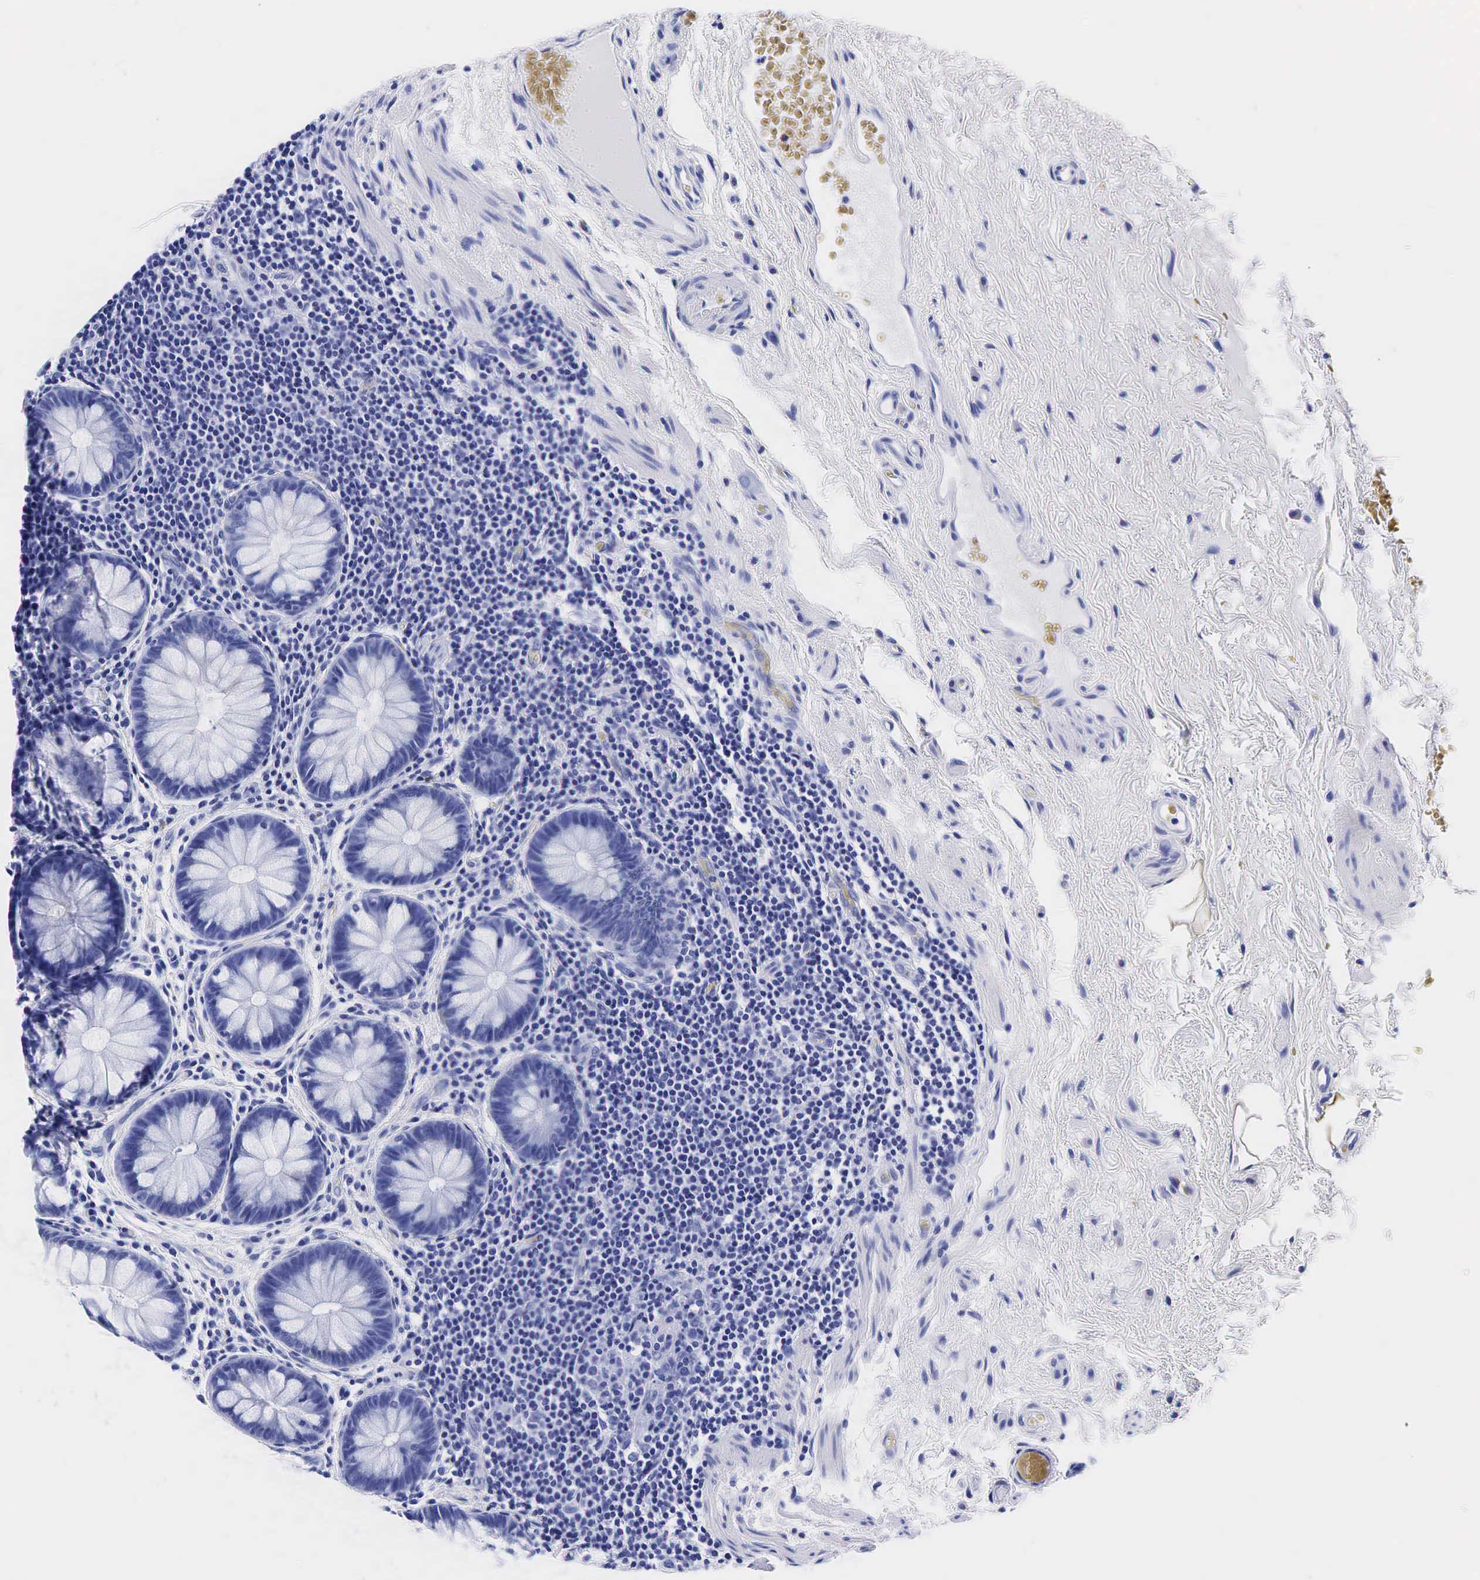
{"staining": {"intensity": "negative", "quantity": "none", "location": "none"}, "tissue": "rectum", "cell_type": "Glandular cells", "image_type": "normal", "snomed": [{"axis": "morphology", "description": "Normal tissue, NOS"}, {"axis": "topography", "description": "Rectum"}], "caption": "Glandular cells show no significant protein expression in normal rectum.", "gene": "TG", "patient": {"sex": "male", "age": 77}}